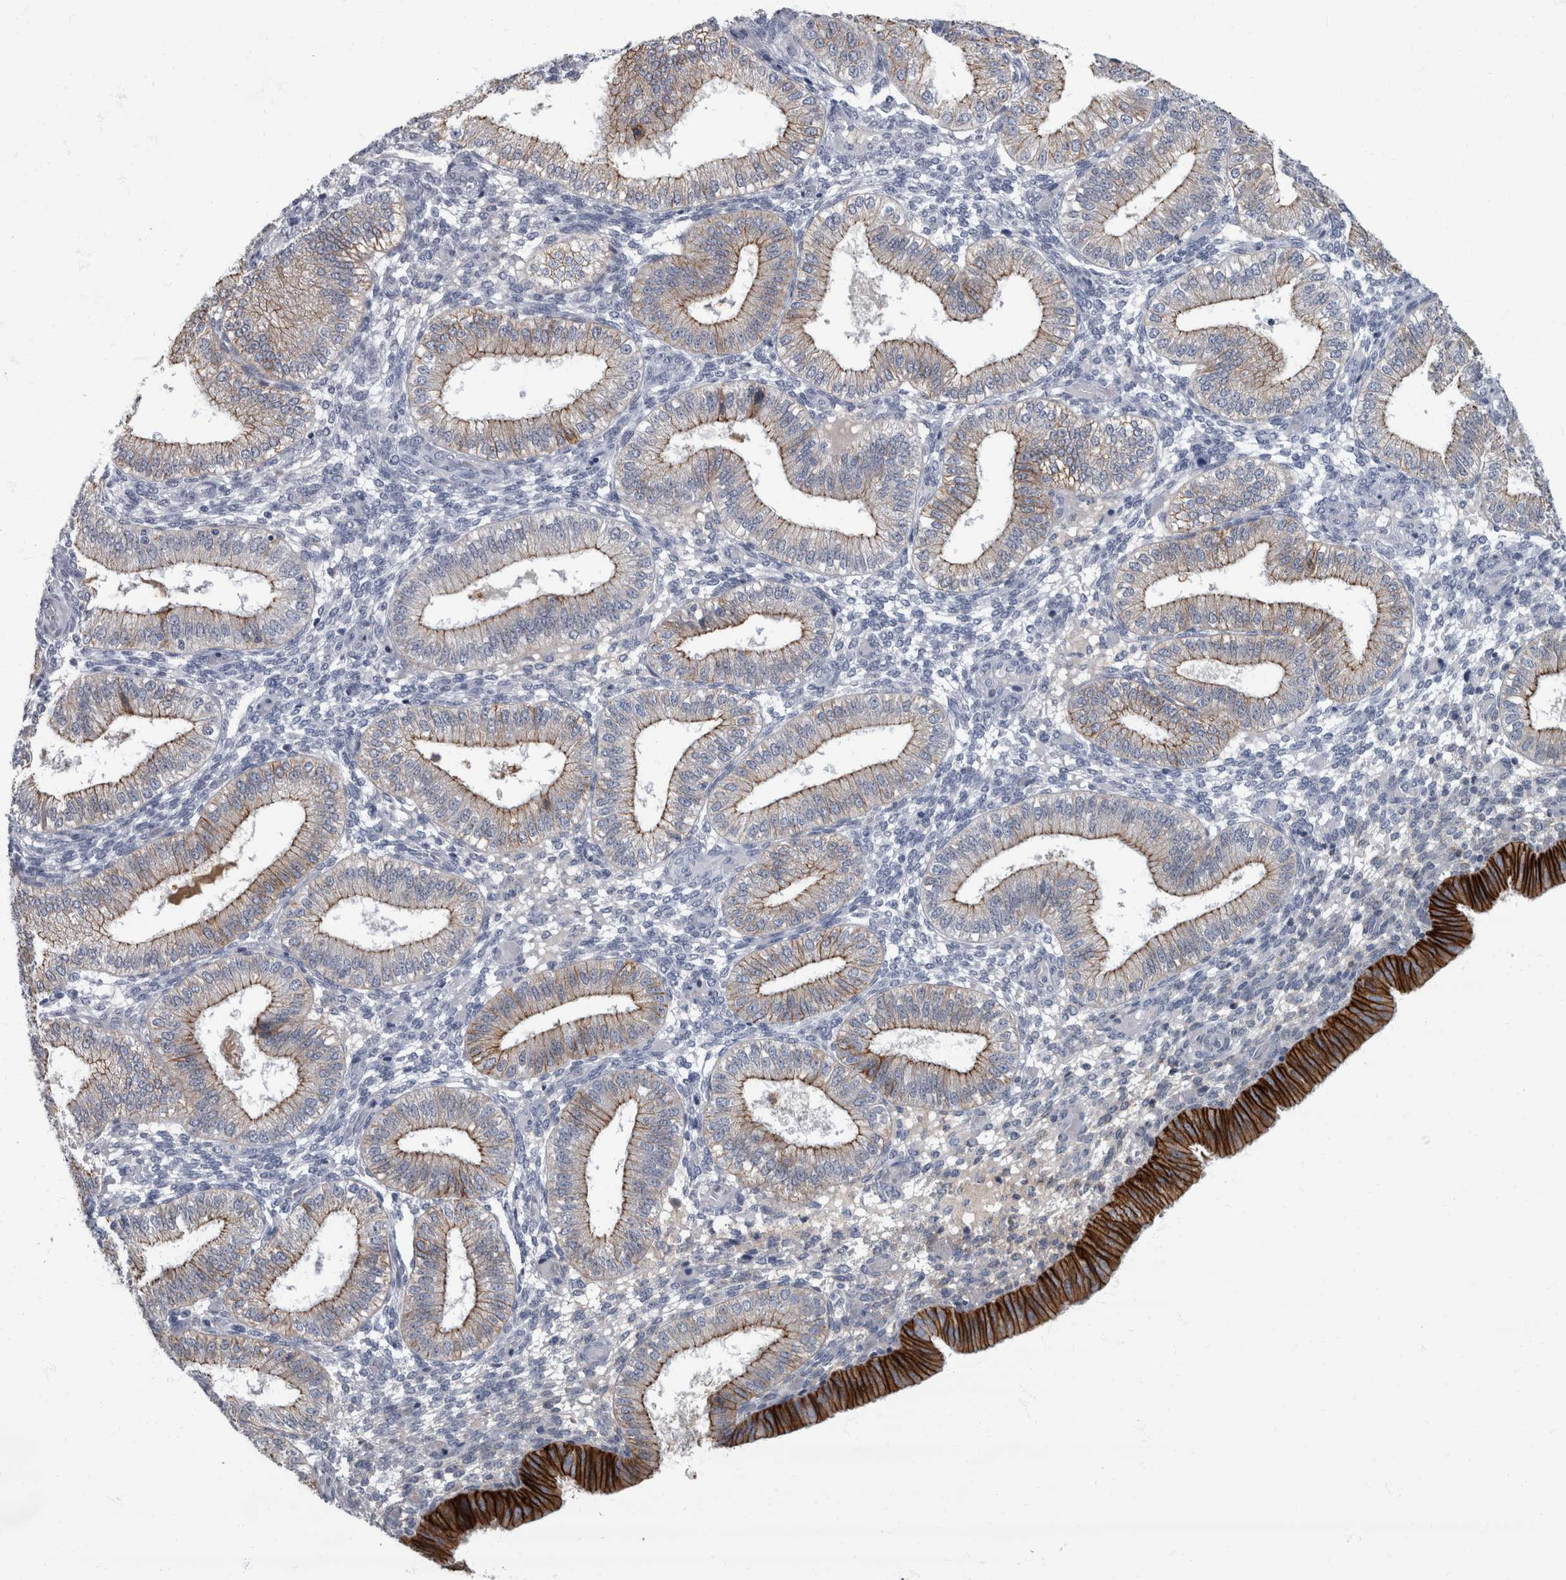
{"staining": {"intensity": "negative", "quantity": "none", "location": "none"}, "tissue": "endometrium", "cell_type": "Cells in endometrial stroma", "image_type": "normal", "snomed": [{"axis": "morphology", "description": "Normal tissue, NOS"}, {"axis": "topography", "description": "Endometrium"}], "caption": "Normal endometrium was stained to show a protein in brown. There is no significant positivity in cells in endometrial stroma. (Brightfield microscopy of DAB immunohistochemistry (IHC) at high magnification).", "gene": "DSG2", "patient": {"sex": "female", "age": 39}}